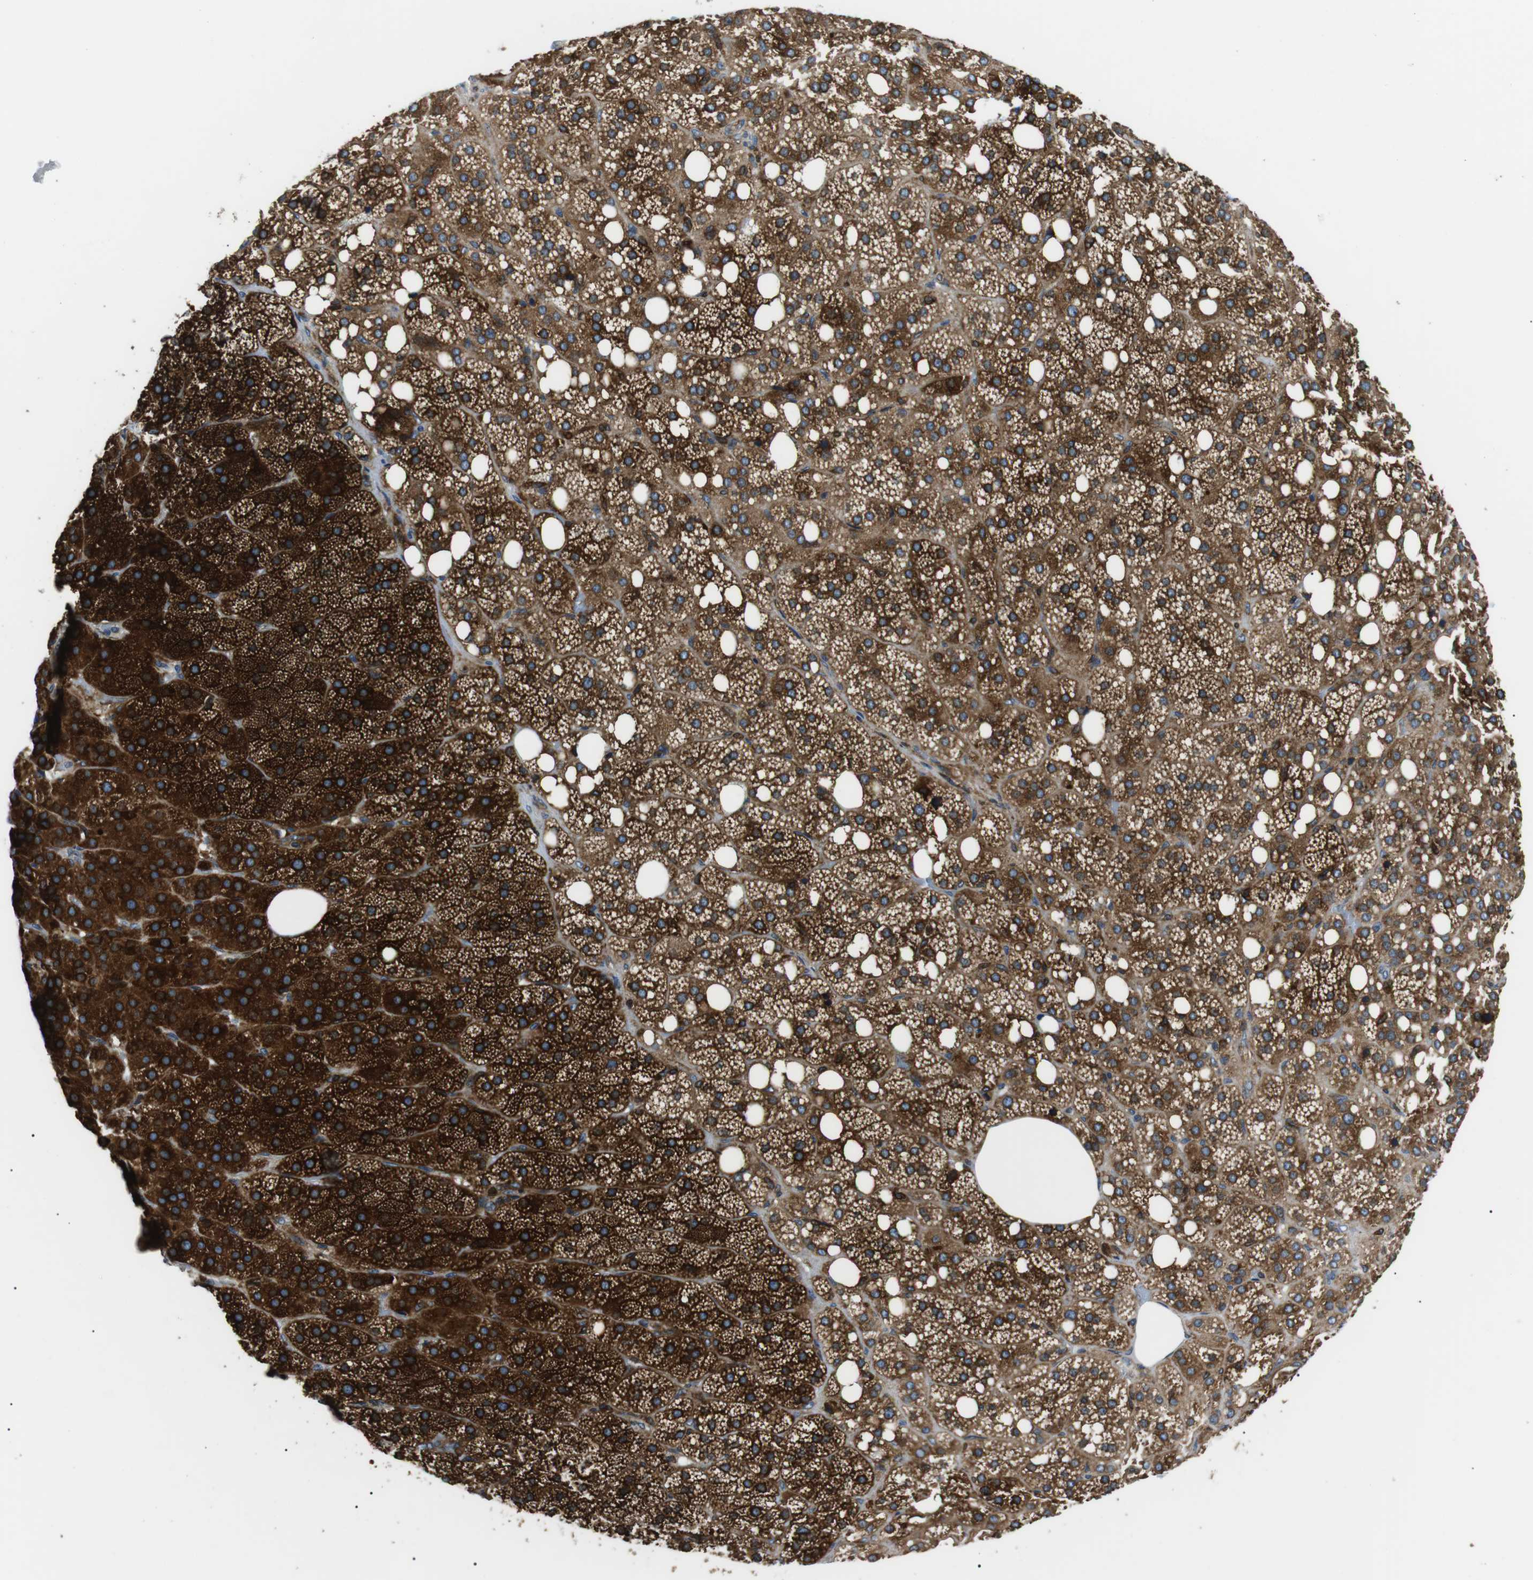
{"staining": {"intensity": "strong", "quantity": ">75%", "location": "cytoplasmic/membranous"}, "tissue": "adrenal gland", "cell_type": "Glandular cells", "image_type": "normal", "snomed": [{"axis": "morphology", "description": "Normal tissue, NOS"}, {"axis": "topography", "description": "Adrenal gland"}], "caption": "Normal adrenal gland was stained to show a protein in brown. There is high levels of strong cytoplasmic/membranous expression in about >75% of glandular cells.", "gene": "RAB9A", "patient": {"sex": "female", "age": 59}}